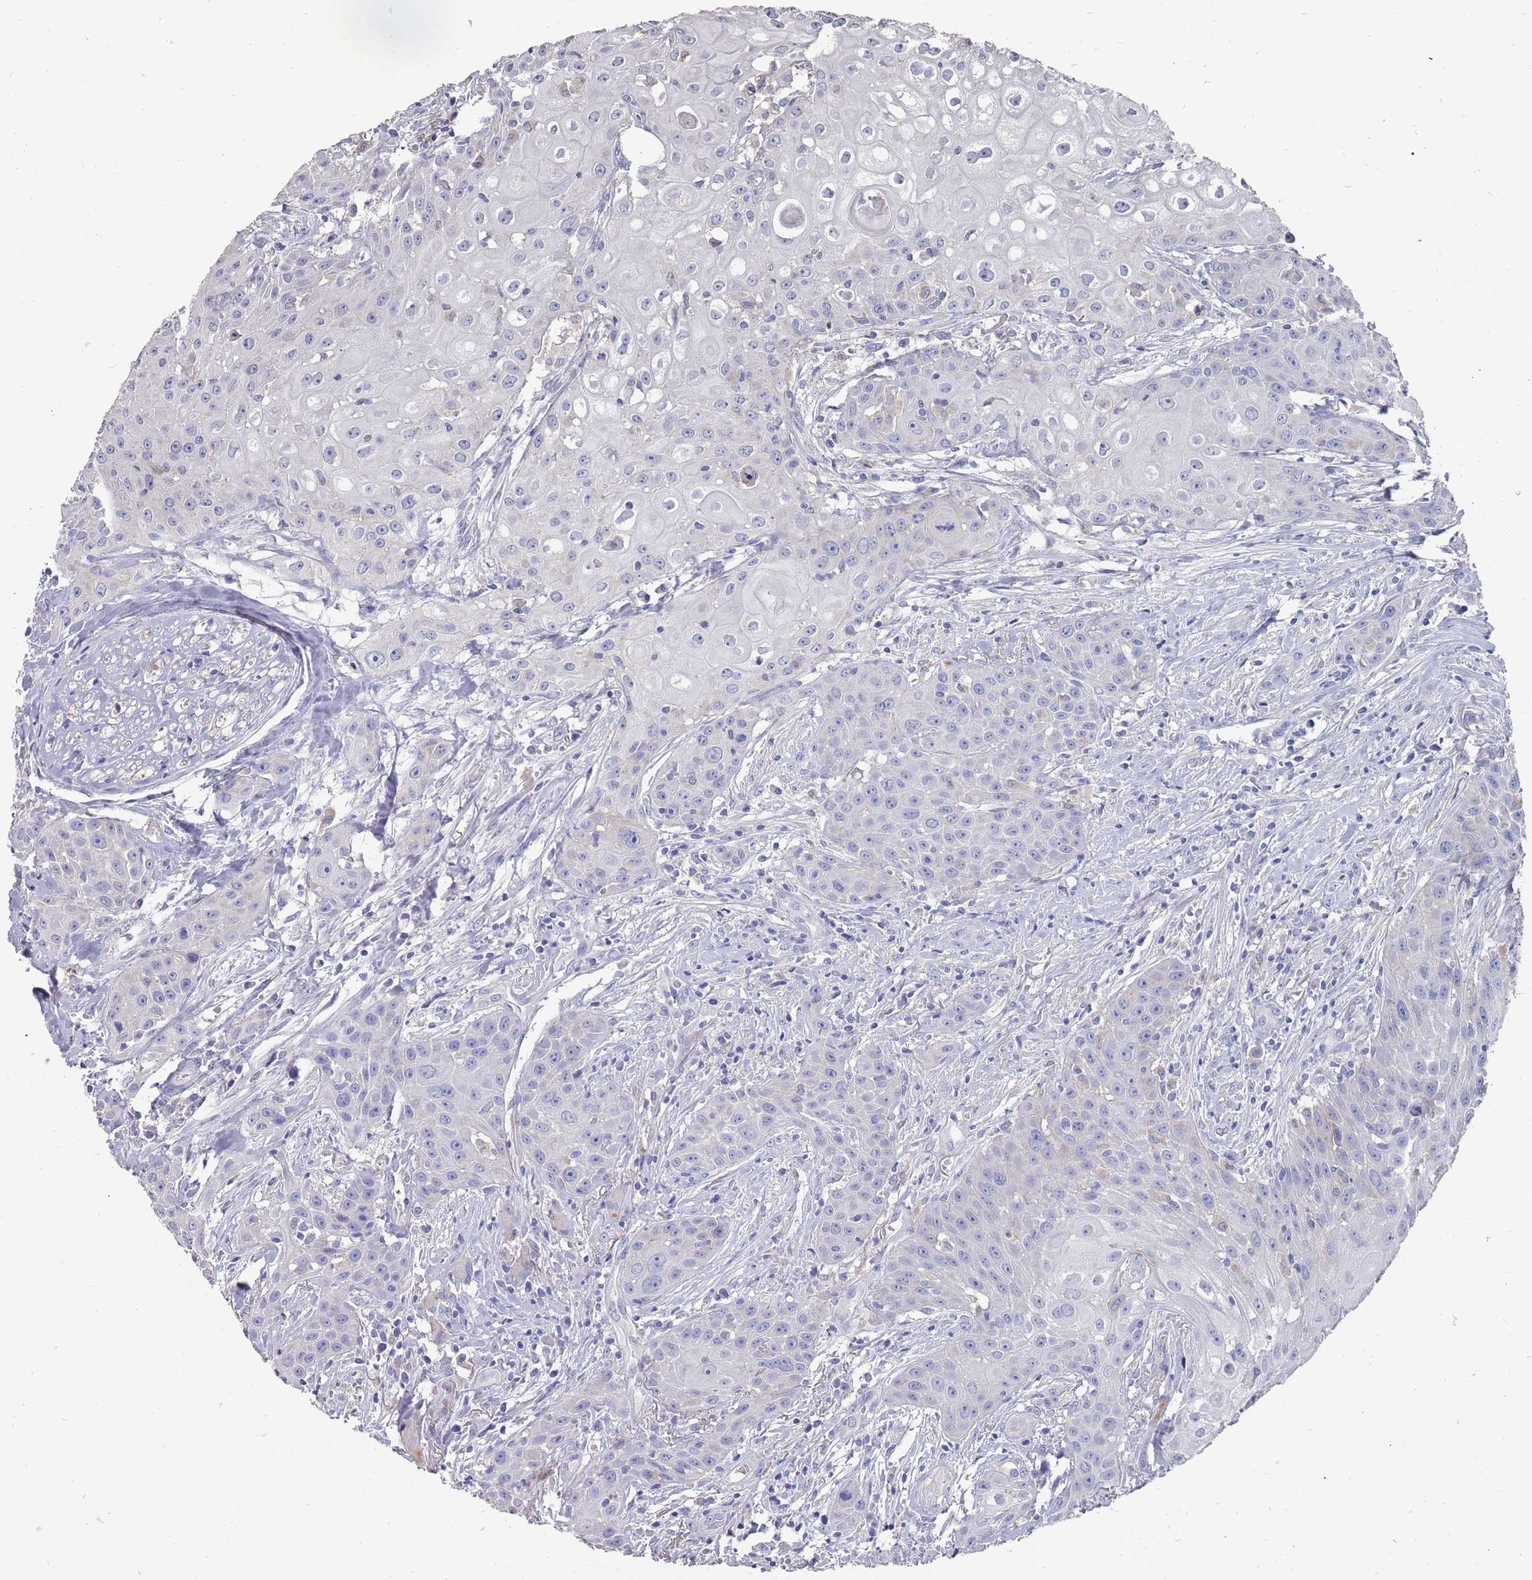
{"staining": {"intensity": "negative", "quantity": "none", "location": "none"}, "tissue": "head and neck cancer", "cell_type": "Tumor cells", "image_type": "cancer", "snomed": [{"axis": "morphology", "description": "Squamous cell carcinoma, NOS"}, {"axis": "topography", "description": "Oral tissue"}, {"axis": "topography", "description": "Head-Neck"}], "caption": "Immunohistochemistry of head and neck squamous cell carcinoma exhibits no positivity in tumor cells. Nuclei are stained in blue.", "gene": "OTULINL", "patient": {"sex": "female", "age": 82}}